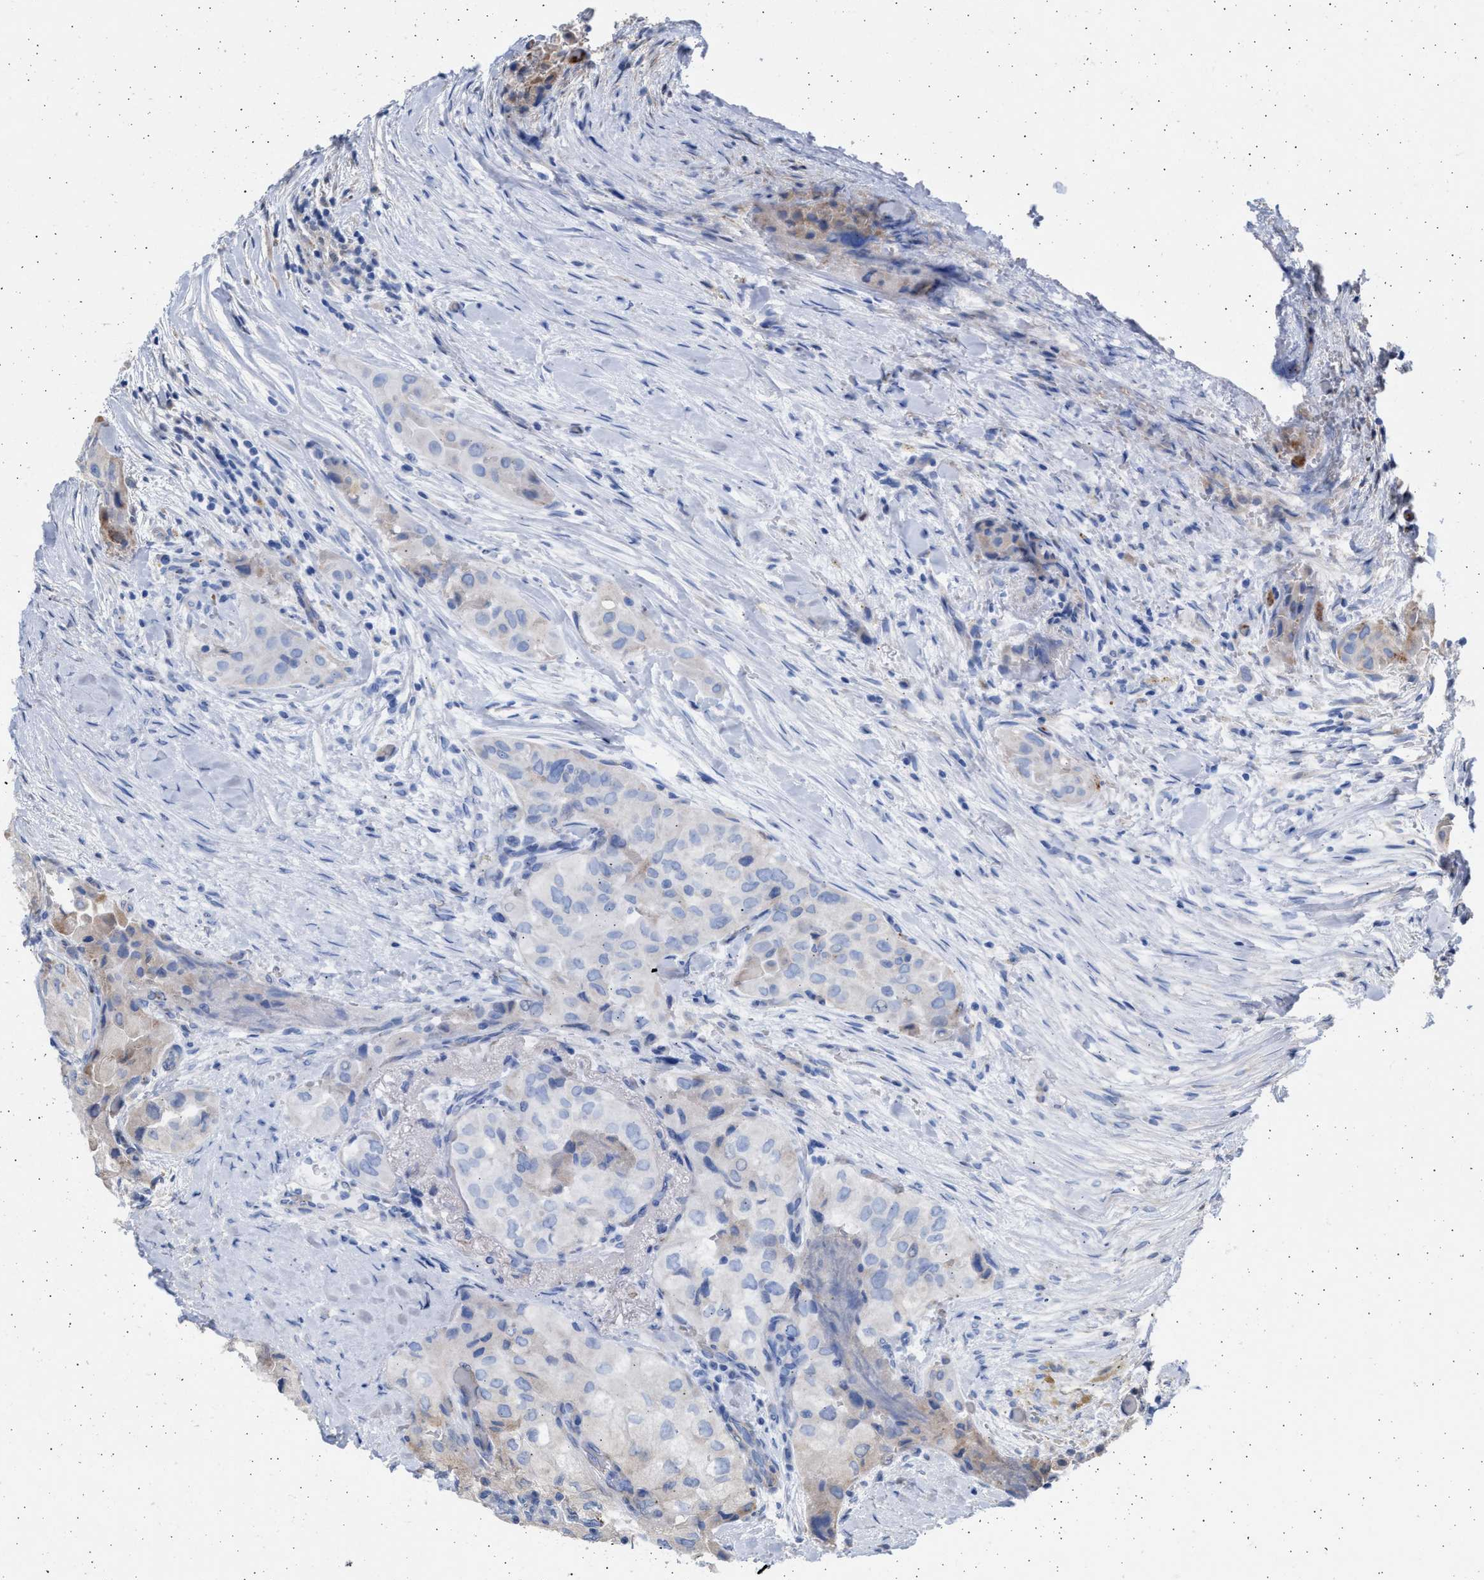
{"staining": {"intensity": "negative", "quantity": "none", "location": "none"}, "tissue": "thyroid cancer", "cell_type": "Tumor cells", "image_type": "cancer", "snomed": [{"axis": "morphology", "description": "Papillary adenocarcinoma, NOS"}, {"axis": "topography", "description": "Thyroid gland"}], "caption": "Histopathology image shows no significant protein staining in tumor cells of thyroid cancer.", "gene": "NBR1", "patient": {"sex": "female", "age": 59}}